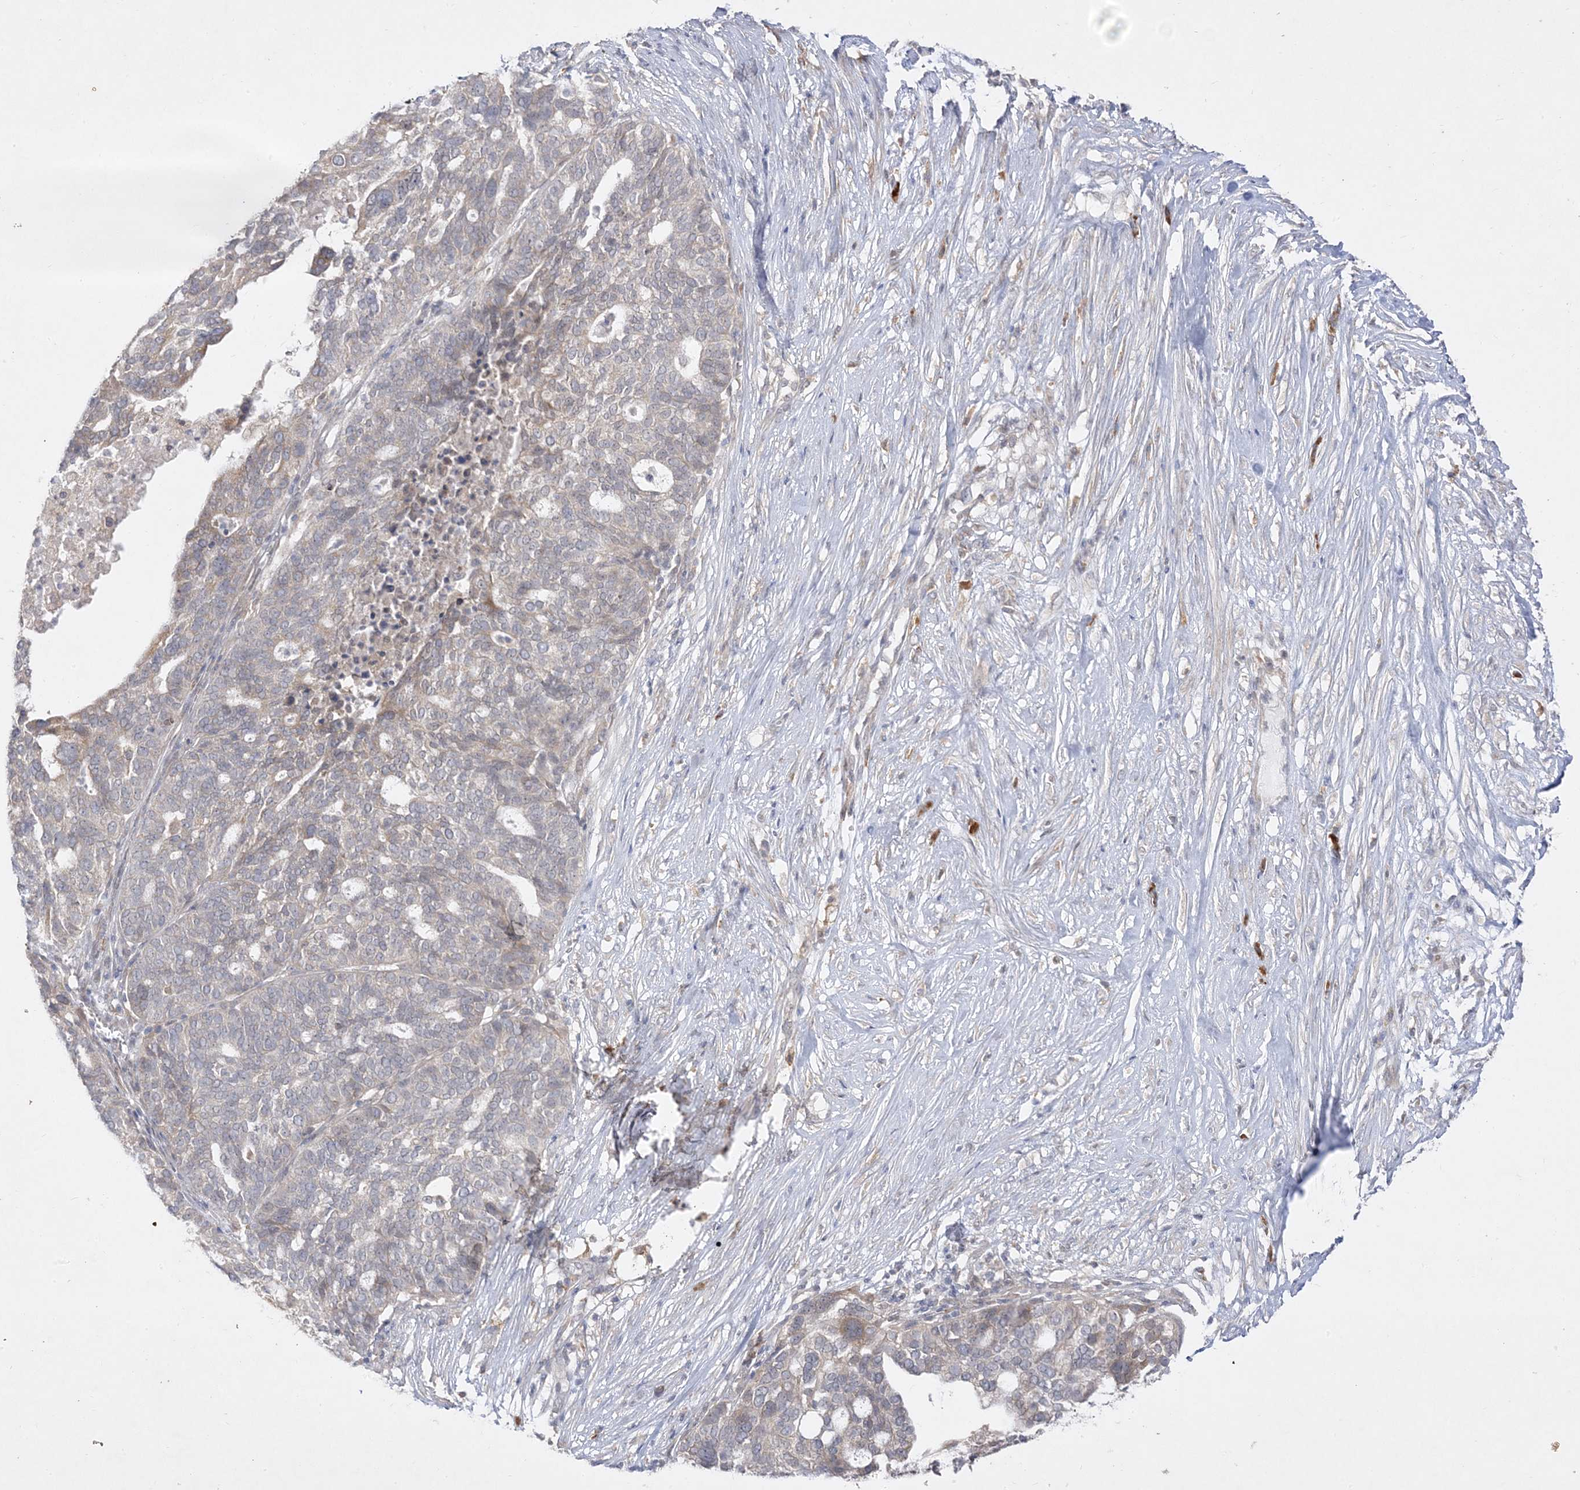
{"staining": {"intensity": "negative", "quantity": "none", "location": "none"}, "tissue": "ovarian cancer", "cell_type": "Tumor cells", "image_type": "cancer", "snomed": [{"axis": "morphology", "description": "Cystadenocarcinoma, serous, NOS"}, {"axis": "topography", "description": "Ovary"}], "caption": "The photomicrograph reveals no staining of tumor cells in serous cystadenocarcinoma (ovarian).", "gene": "C2CD2", "patient": {"sex": "female", "age": 59}}